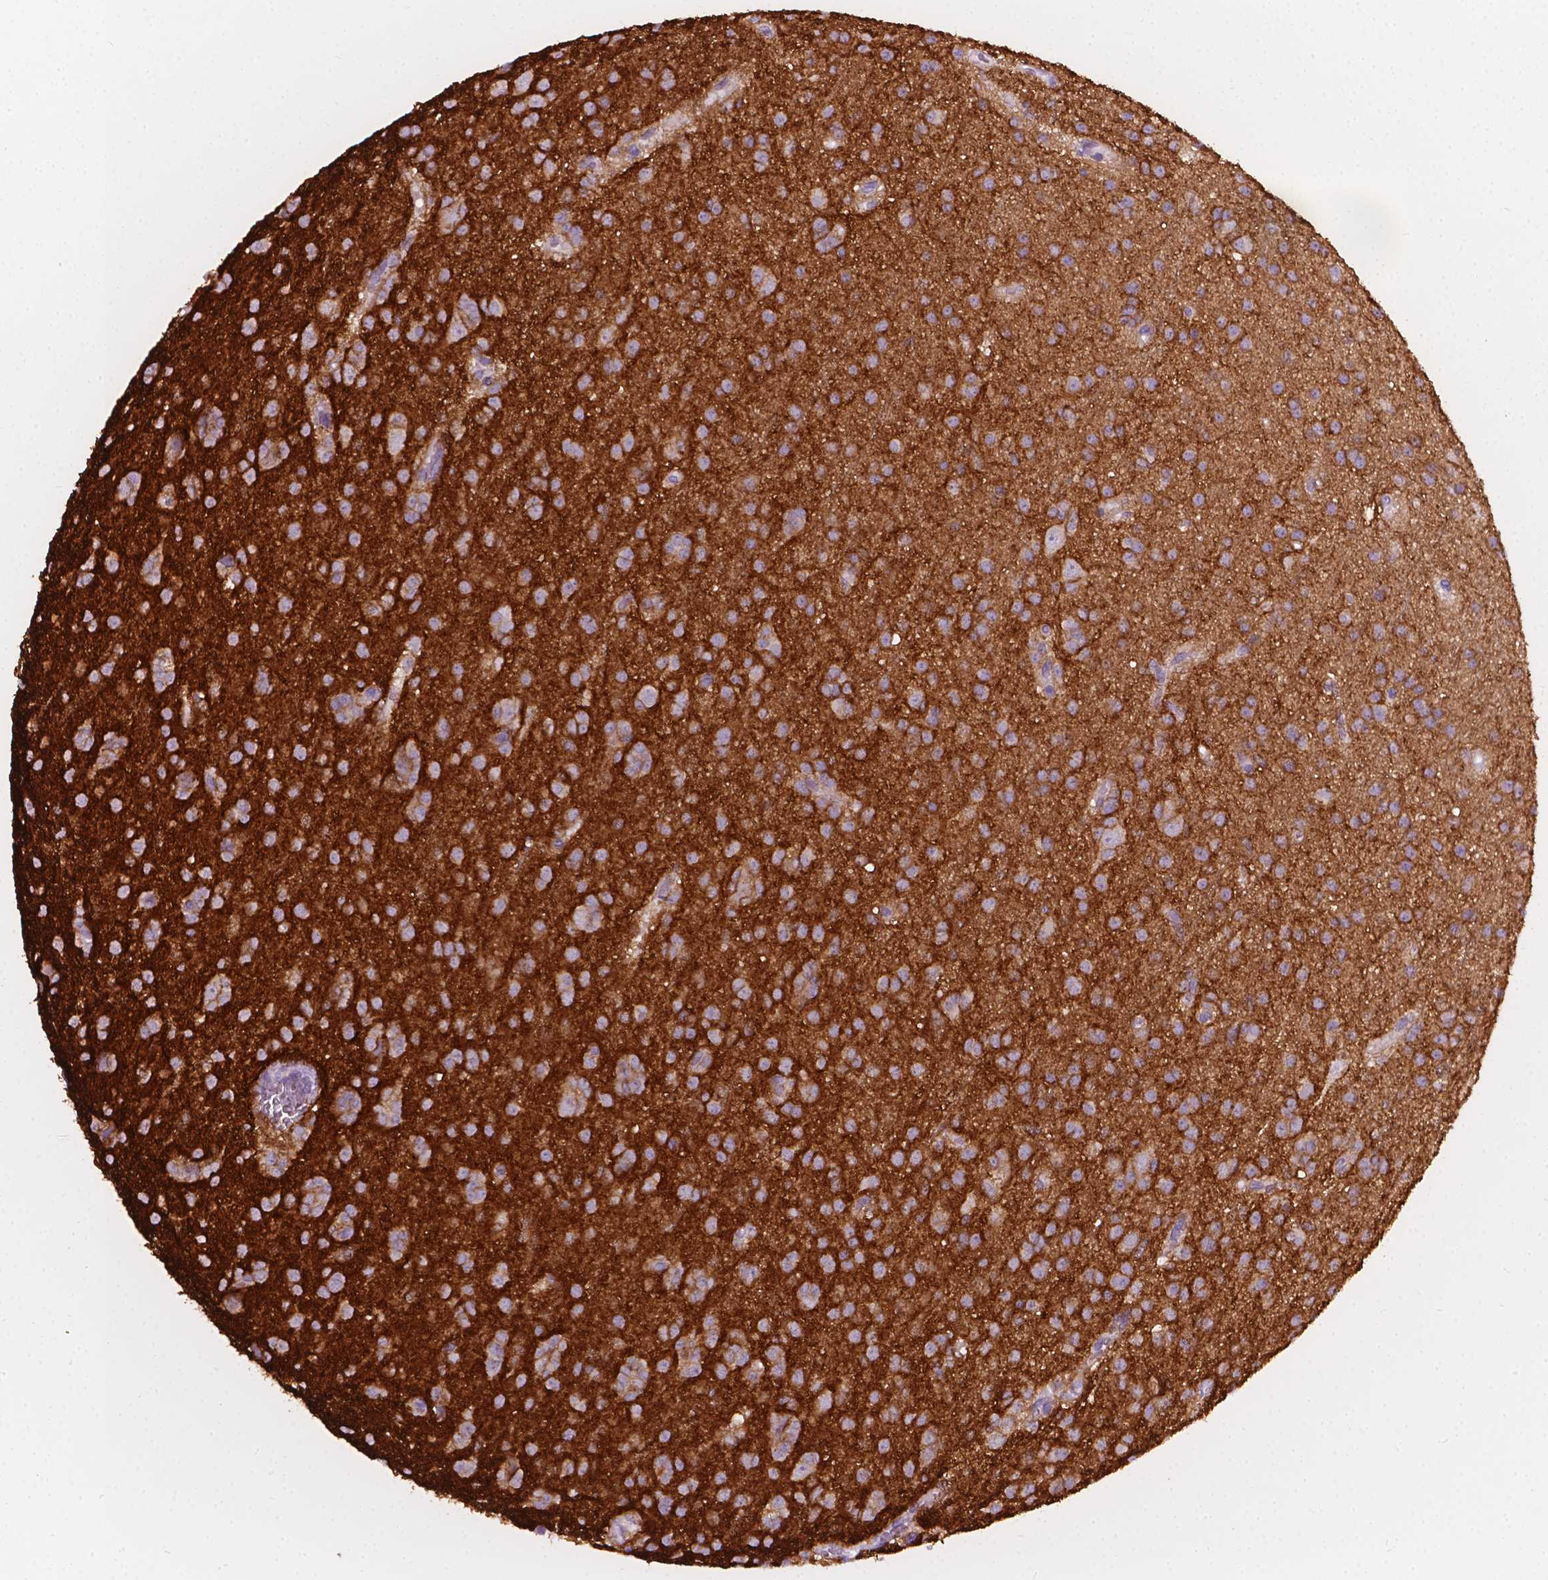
{"staining": {"intensity": "weak", "quantity": "<25%", "location": "cytoplasmic/membranous"}, "tissue": "glioma", "cell_type": "Tumor cells", "image_type": "cancer", "snomed": [{"axis": "morphology", "description": "Glioma, malignant, Low grade"}, {"axis": "topography", "description": "Brain"}], "caption": "High power microscopy image of an immunohistochemistry histopathology image of glioma, revealing no significant staining in tumor cells. The staining is performed using DAB (3,3'-diaminobenzidine) brown chromogen with nuclei counter-stained in using hematoxylin.", "gene": "GNAO1", "patient": {"sex": "male", "age": 27}}